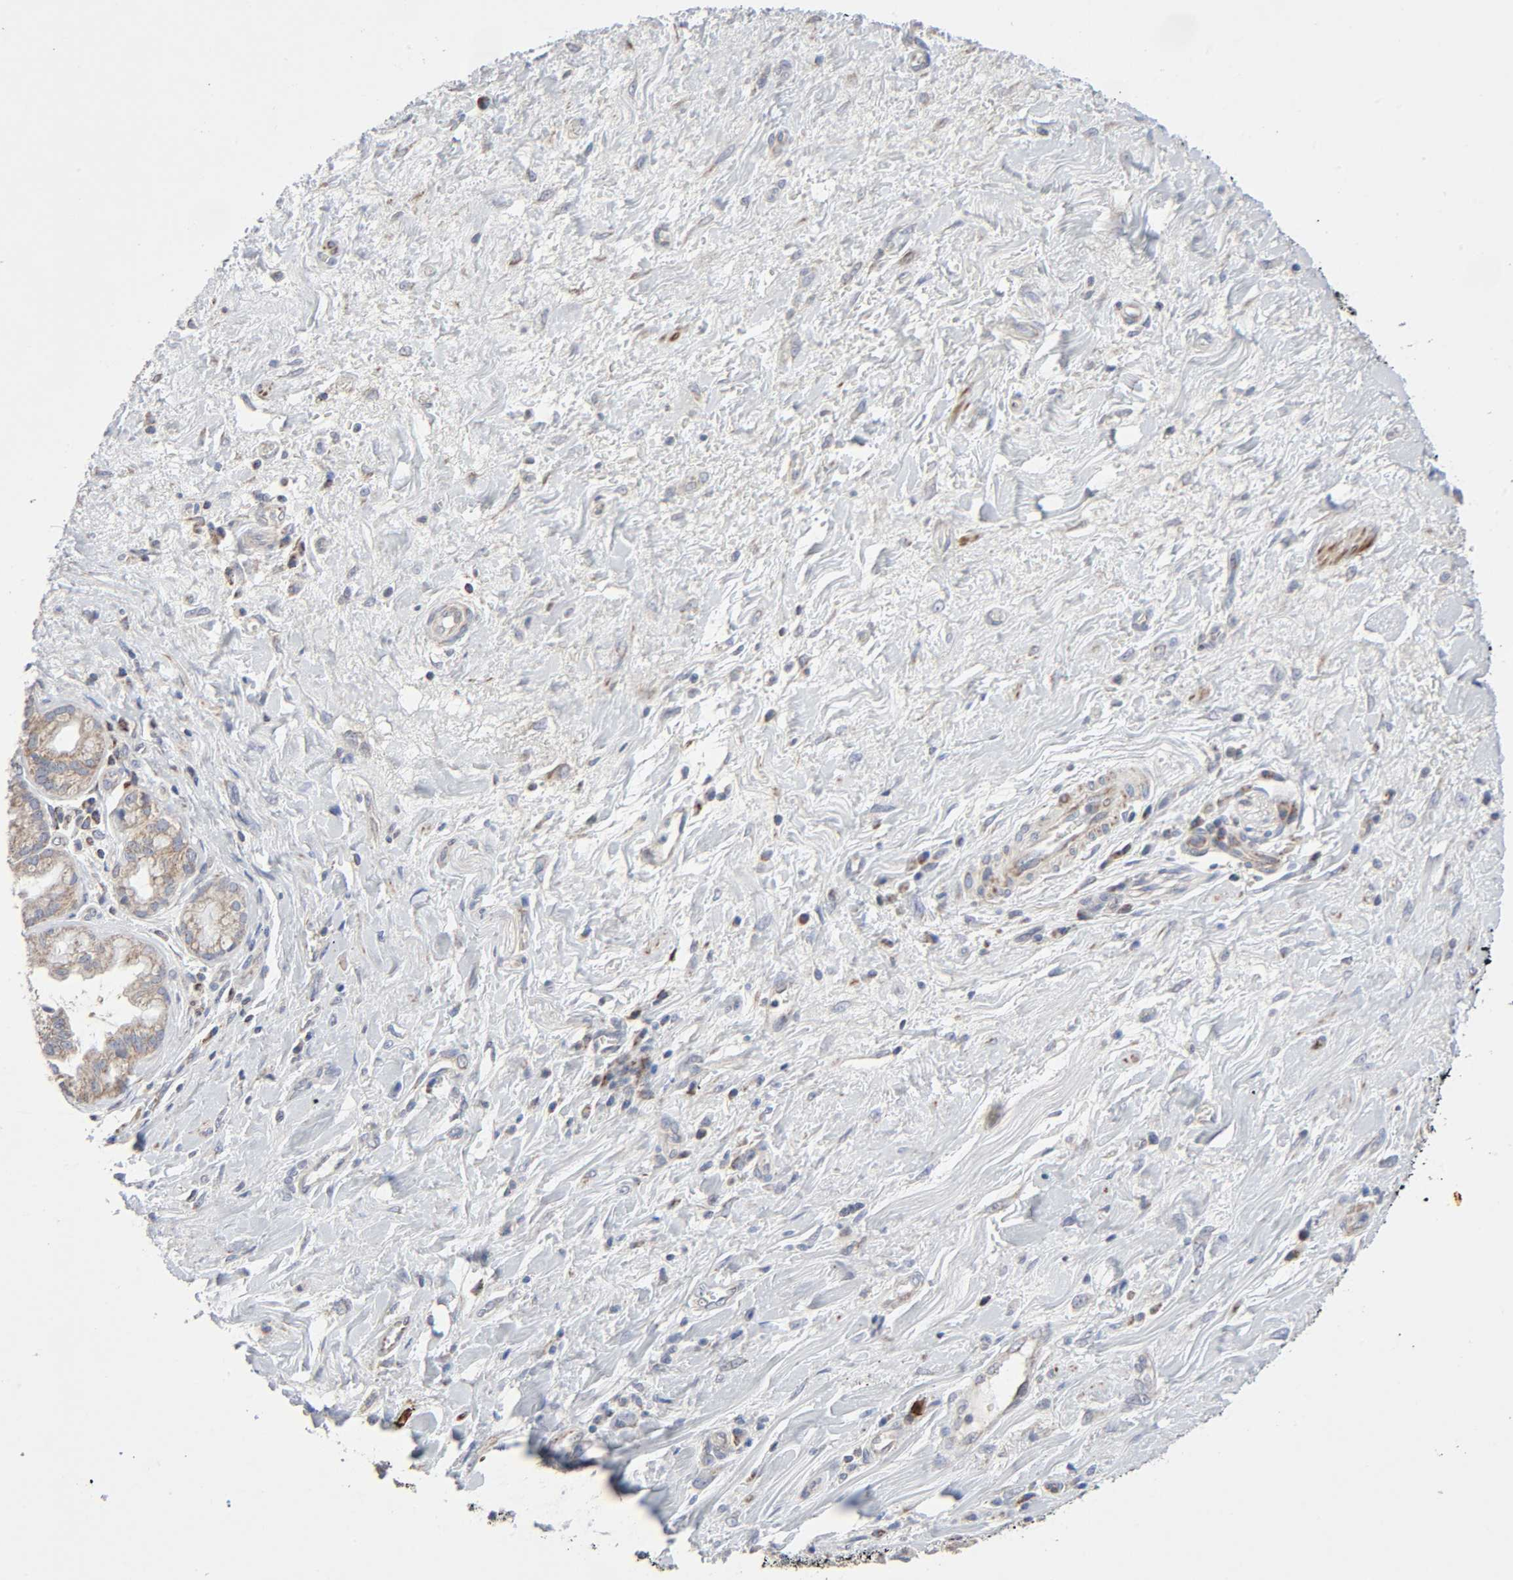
{"staining": {"intensity": "moderate", "quantity": ">75%", "location": "cytoplasmic/membranous"}, "tissue": "pancreatic cancer", "cell_type": "Tumor cells", "image_type": "cancer", "snomed": [{"axis": "morphology", "description": "Adenocarcinoma, NOS"}, {"axis": "topography", "description": "Pancreas"}], "caption": "This micrograph exhibits adenocarcinoma (pancreatic) stained with immunohistochemistry to label a protein in brown. The cytoplasmic/membranous of tumor cells show moderate positivity for the protein. Nuclei are counter-stained blue.", "gene": "SYT16", "patient": {"sex": "female", "age": 73}}